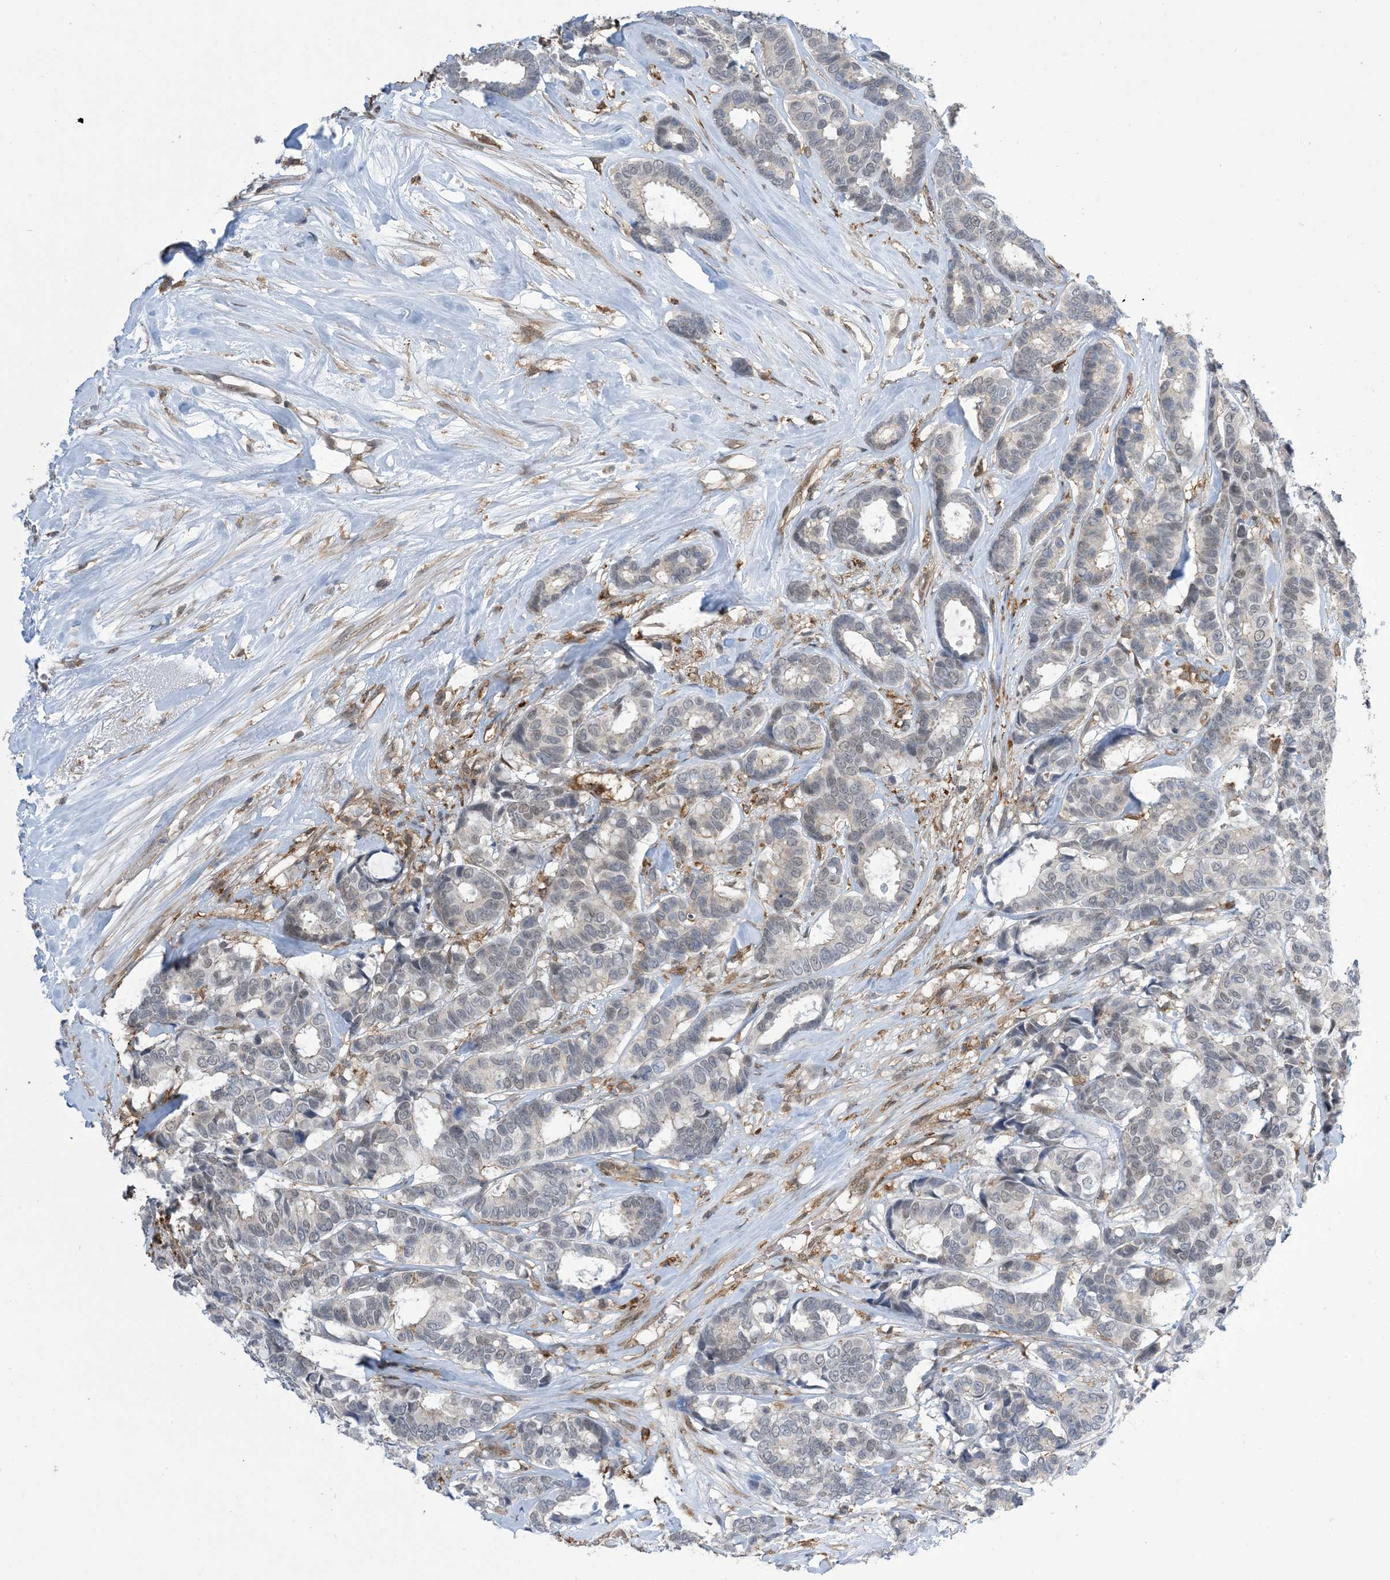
{"staining": {"intensity": "negative", "quantity": "none", "location": "none"}, "tissue": "breast cancer", "cell_type": "Tumor cells", "image_type": "cancer", "snomed": [{"axis": "morphology", "description": "Duct carcinoma"}, {"axis": "topography", "description": "Breast"}], "caption": "Human breast cancer (infiltrating ductal carcinoma) stained for a protein using immunohistochemistry (IHC) displays no expression in tumor cells.", "gene": "ZNF8", "patient": {"sex": "female", "age": 87}}